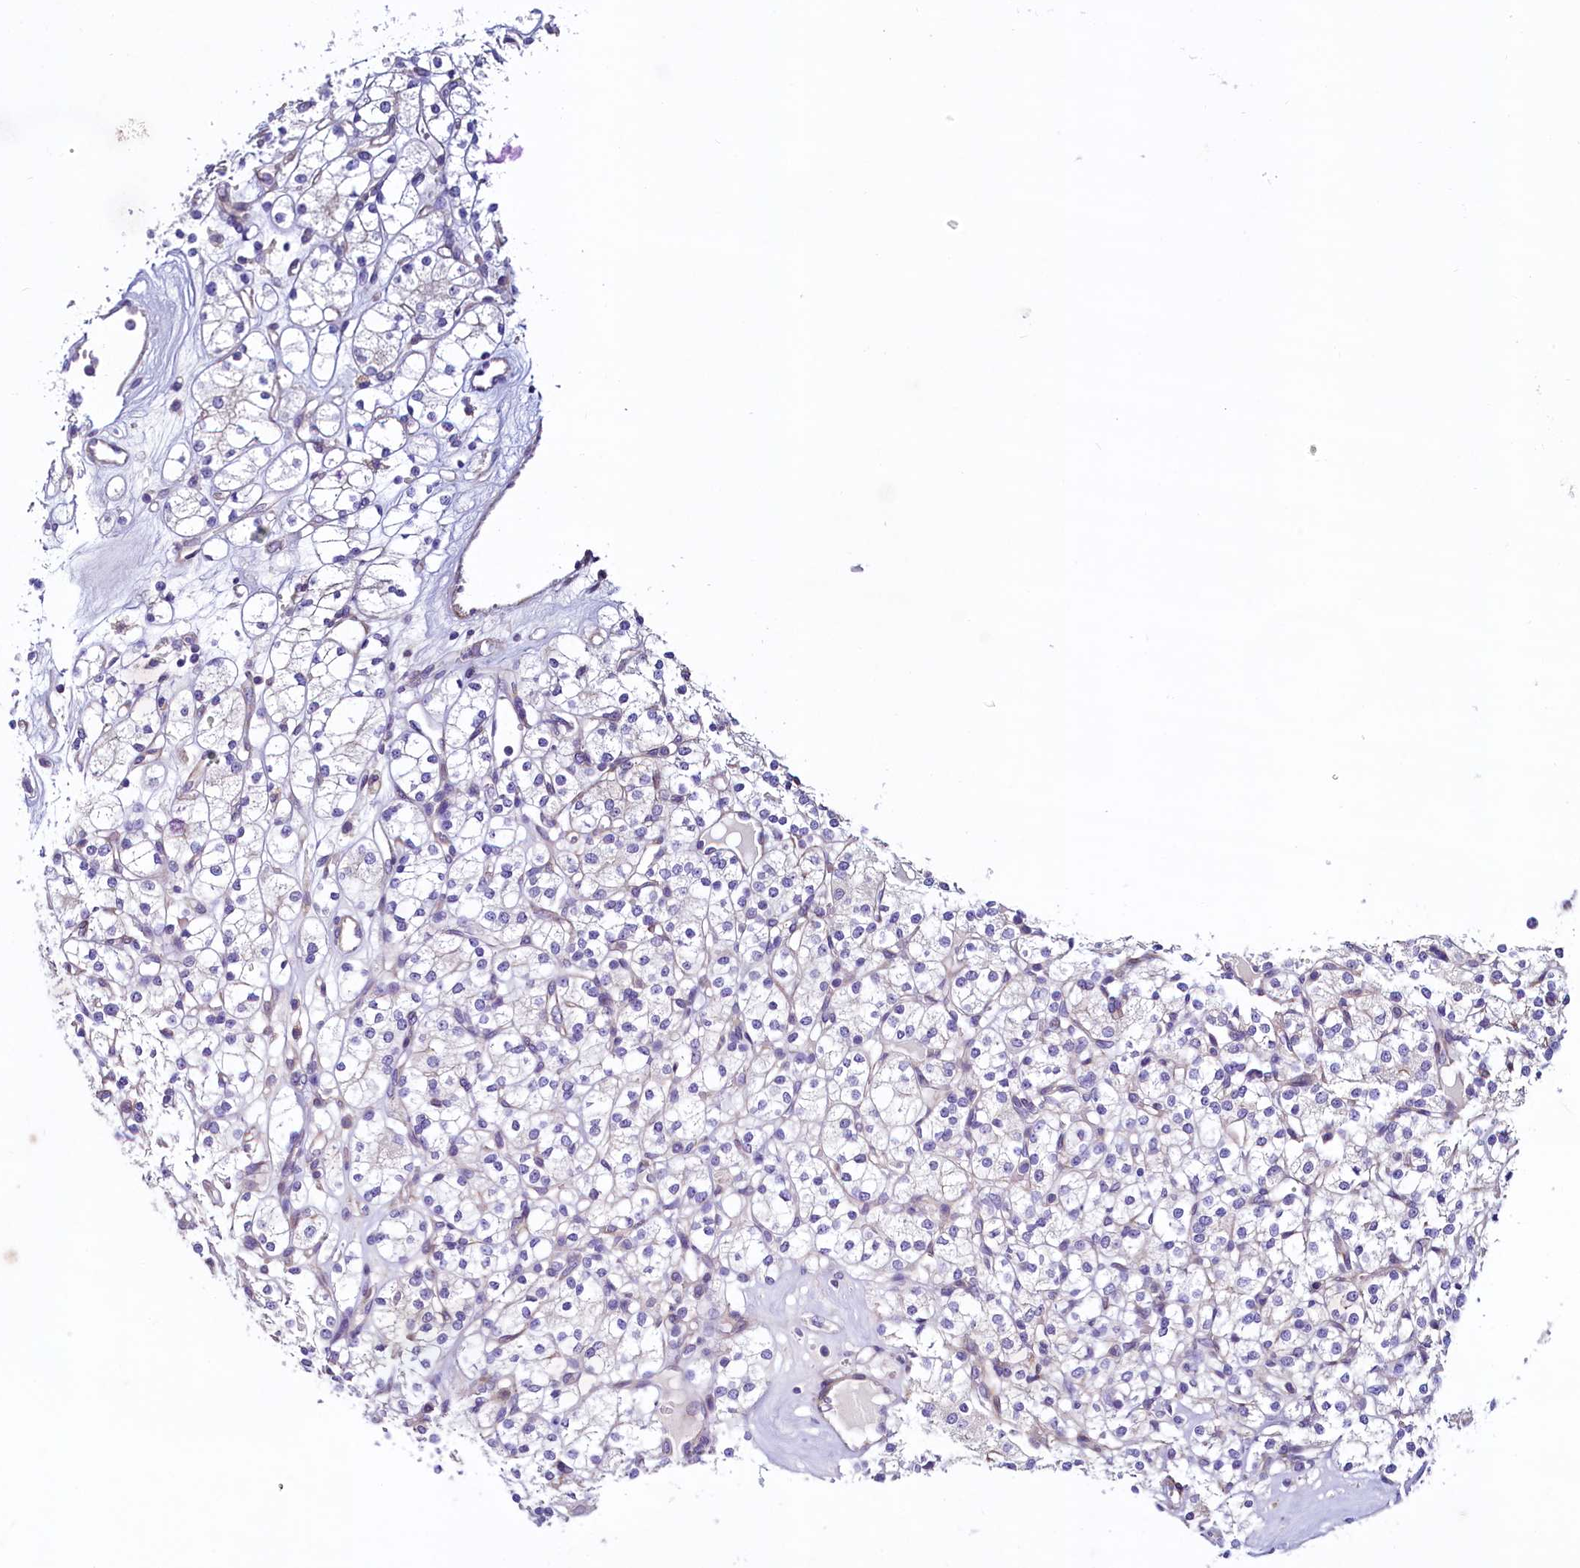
{"staining": {"intensity": "negative", "quantity": "none", "location": "none"}, "tissue": "renal cancer", "cell_type": "Tumor cells", "image_type": "cancer", "snomed": [{"axis": "morphology", "description": "Adenocarcinoma, NOS"}, {"axis": "topography", "description": "Kidney"}], "caption": "Adenocarcinoma (renal) was stained to show a protein in brown. There is no significant staining in tumor cells.", "gene": "KRBOX5", "patient": {"sex": "male", "age": 77}}